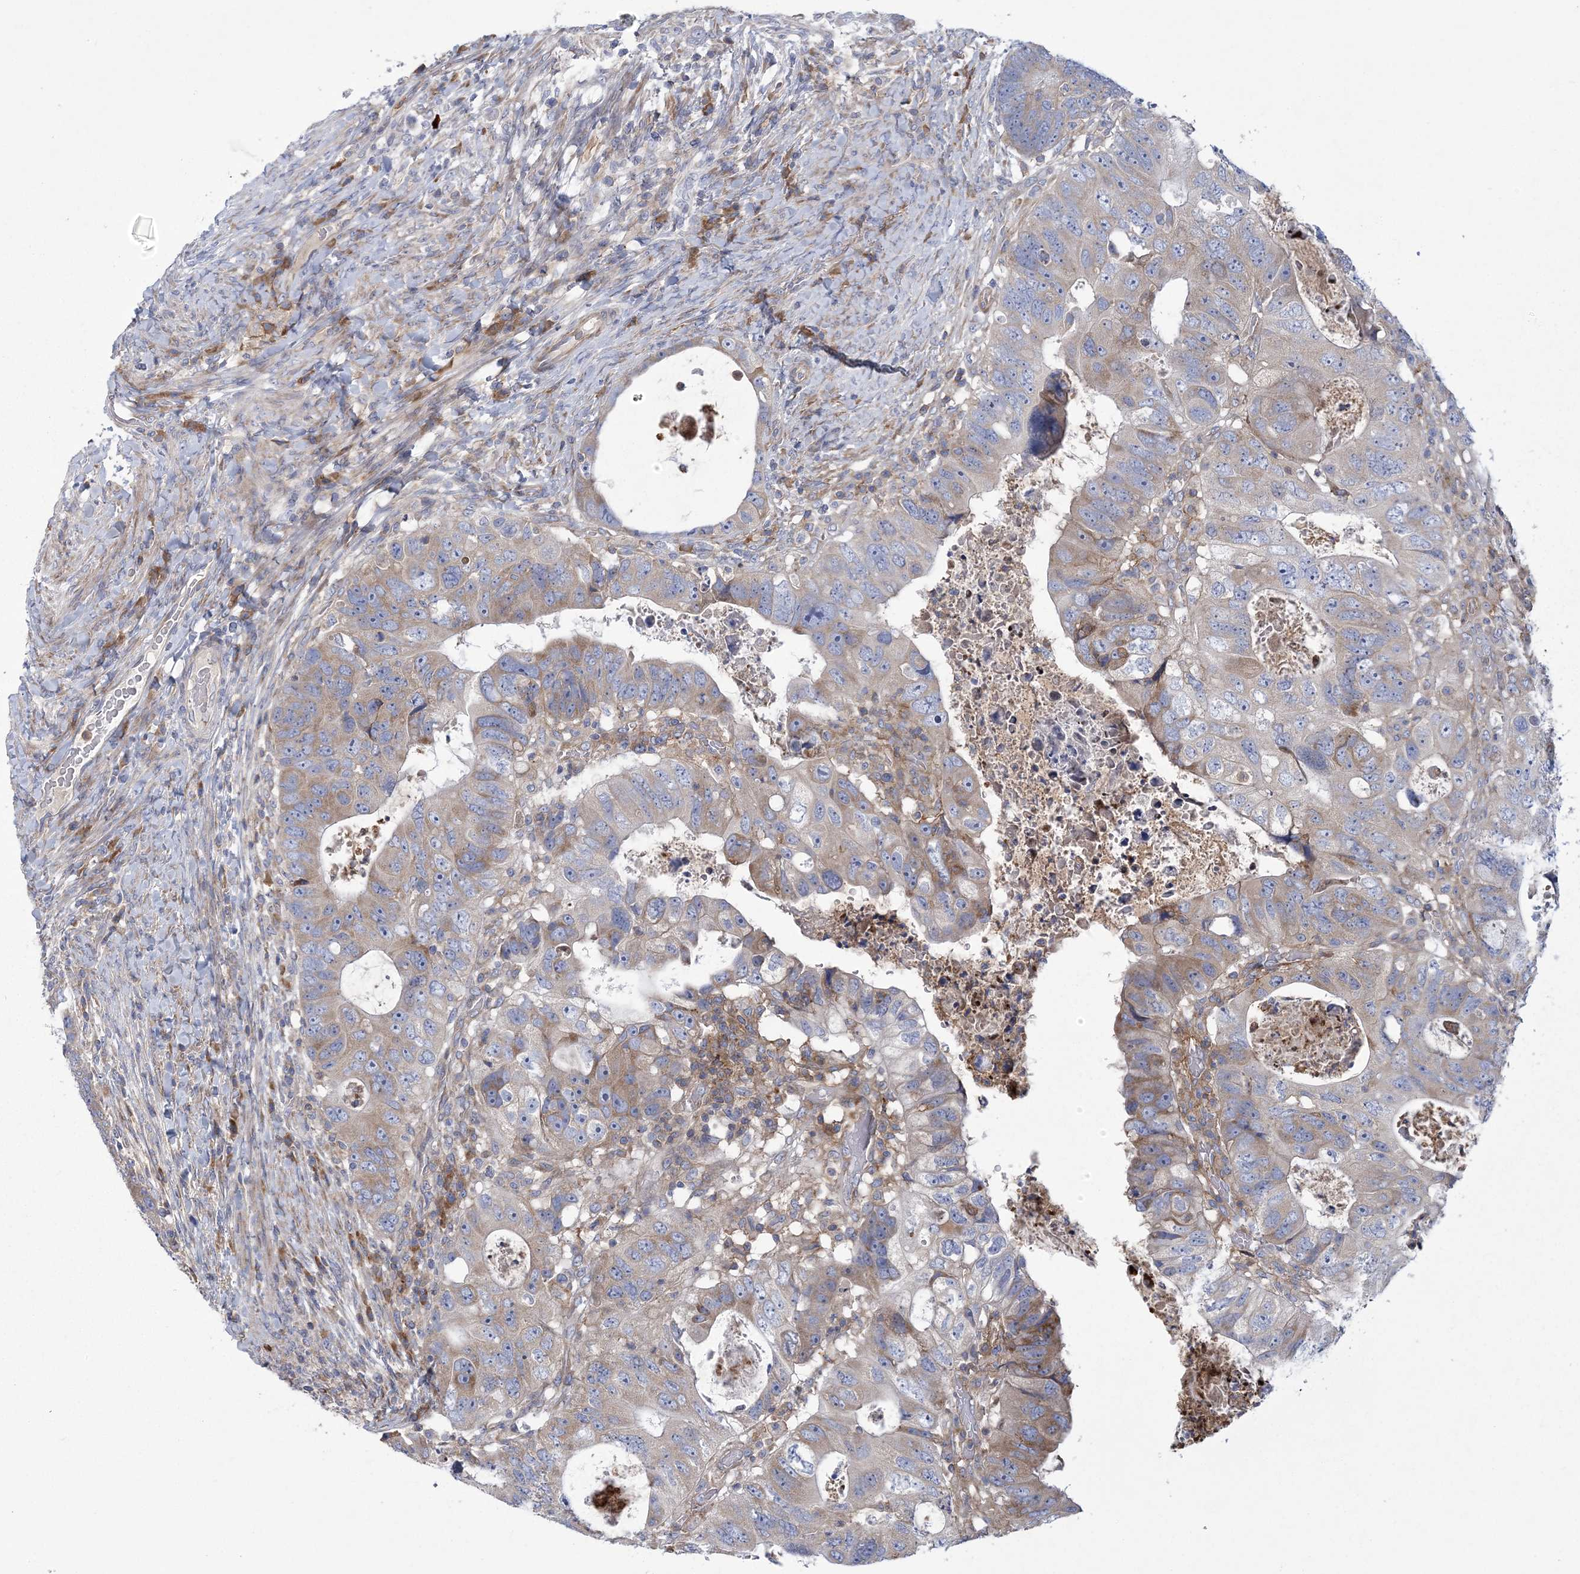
{"staining": {"intensity": "weak", "quantity": "25%-75%", "location": "cytoplasmic/membranous"}, "tissue": "colorectal cancer", "cell_type": "Tumor cells", "image_type": "cancer", "snomed": [{"axis": "morphology", "description": "Adenocarcinoma, NOS"}, {"axis": "topography", "description": "Rectum"}], "caption": "Protein expression analysis of colorectal cancer (adenocarcinoma) shows weak cytoplasmic/membranous expression in approximately 25%-75% of tumor cells.", "gene": "ARSJ", "patient": {"sex": "male", "age": 59}}